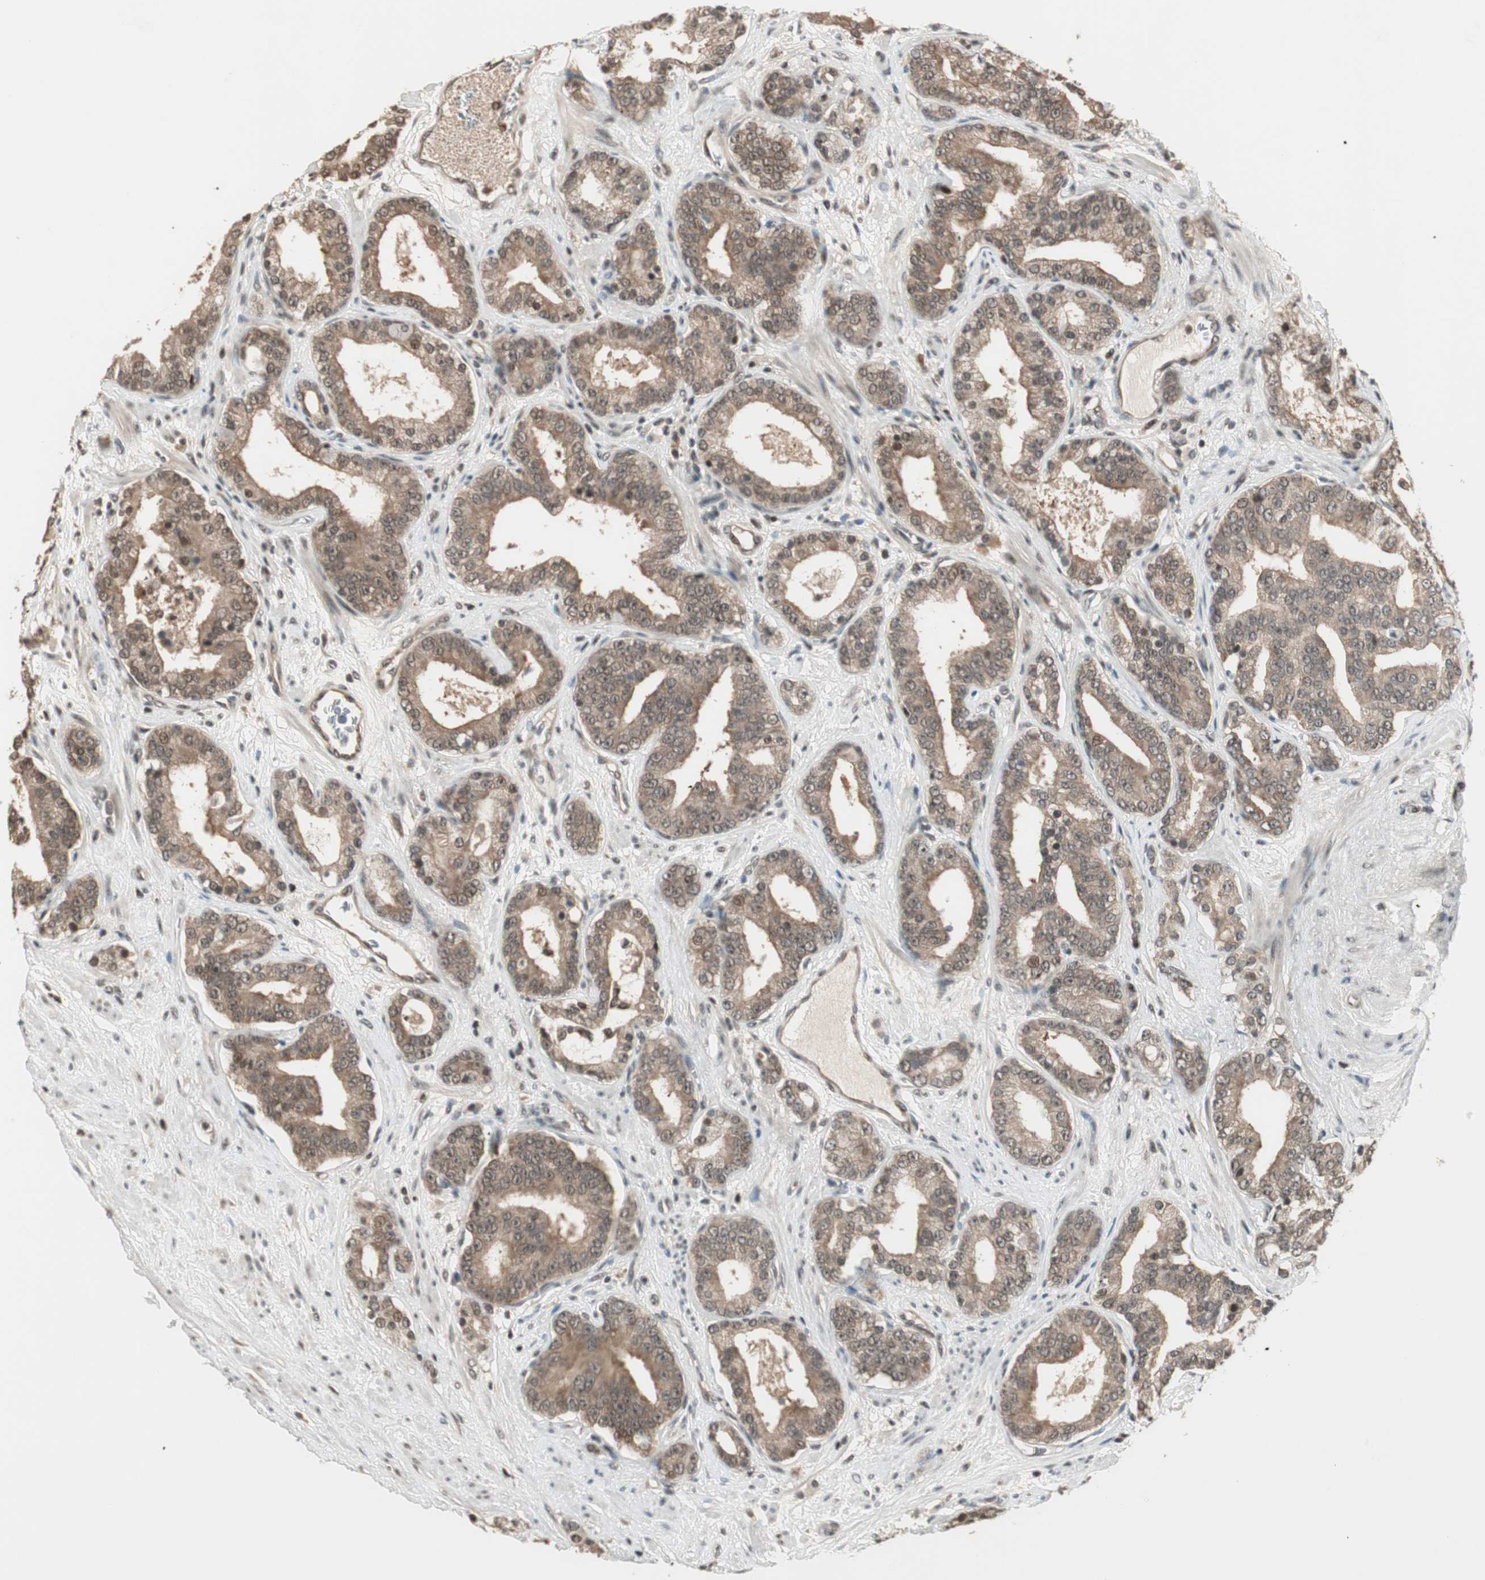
{"staining": {"intensity": "moderate", "quantity": ">75%", "location": "cytoplasmic/membranous,nuclear"}, "tissue": "prostate cancer", "cell_type": "Tumor cells", "image_type": "cancer", "snomed": [{"axis": "morphology", "description": "Adenocarcinoma, Low grade"}, {"axis": "topography", "description": "Prostate"}], "caption": "This histopathology image shows immunohistochemistry staining of human prostate low-grade adenocarcinoma, with medium moderate cytoplasmic/membranous and nuclear positivity in approximately >75% of tumor cells.", "gene": "ZNF701", "patient": {"sex": "male", "age": 63}}